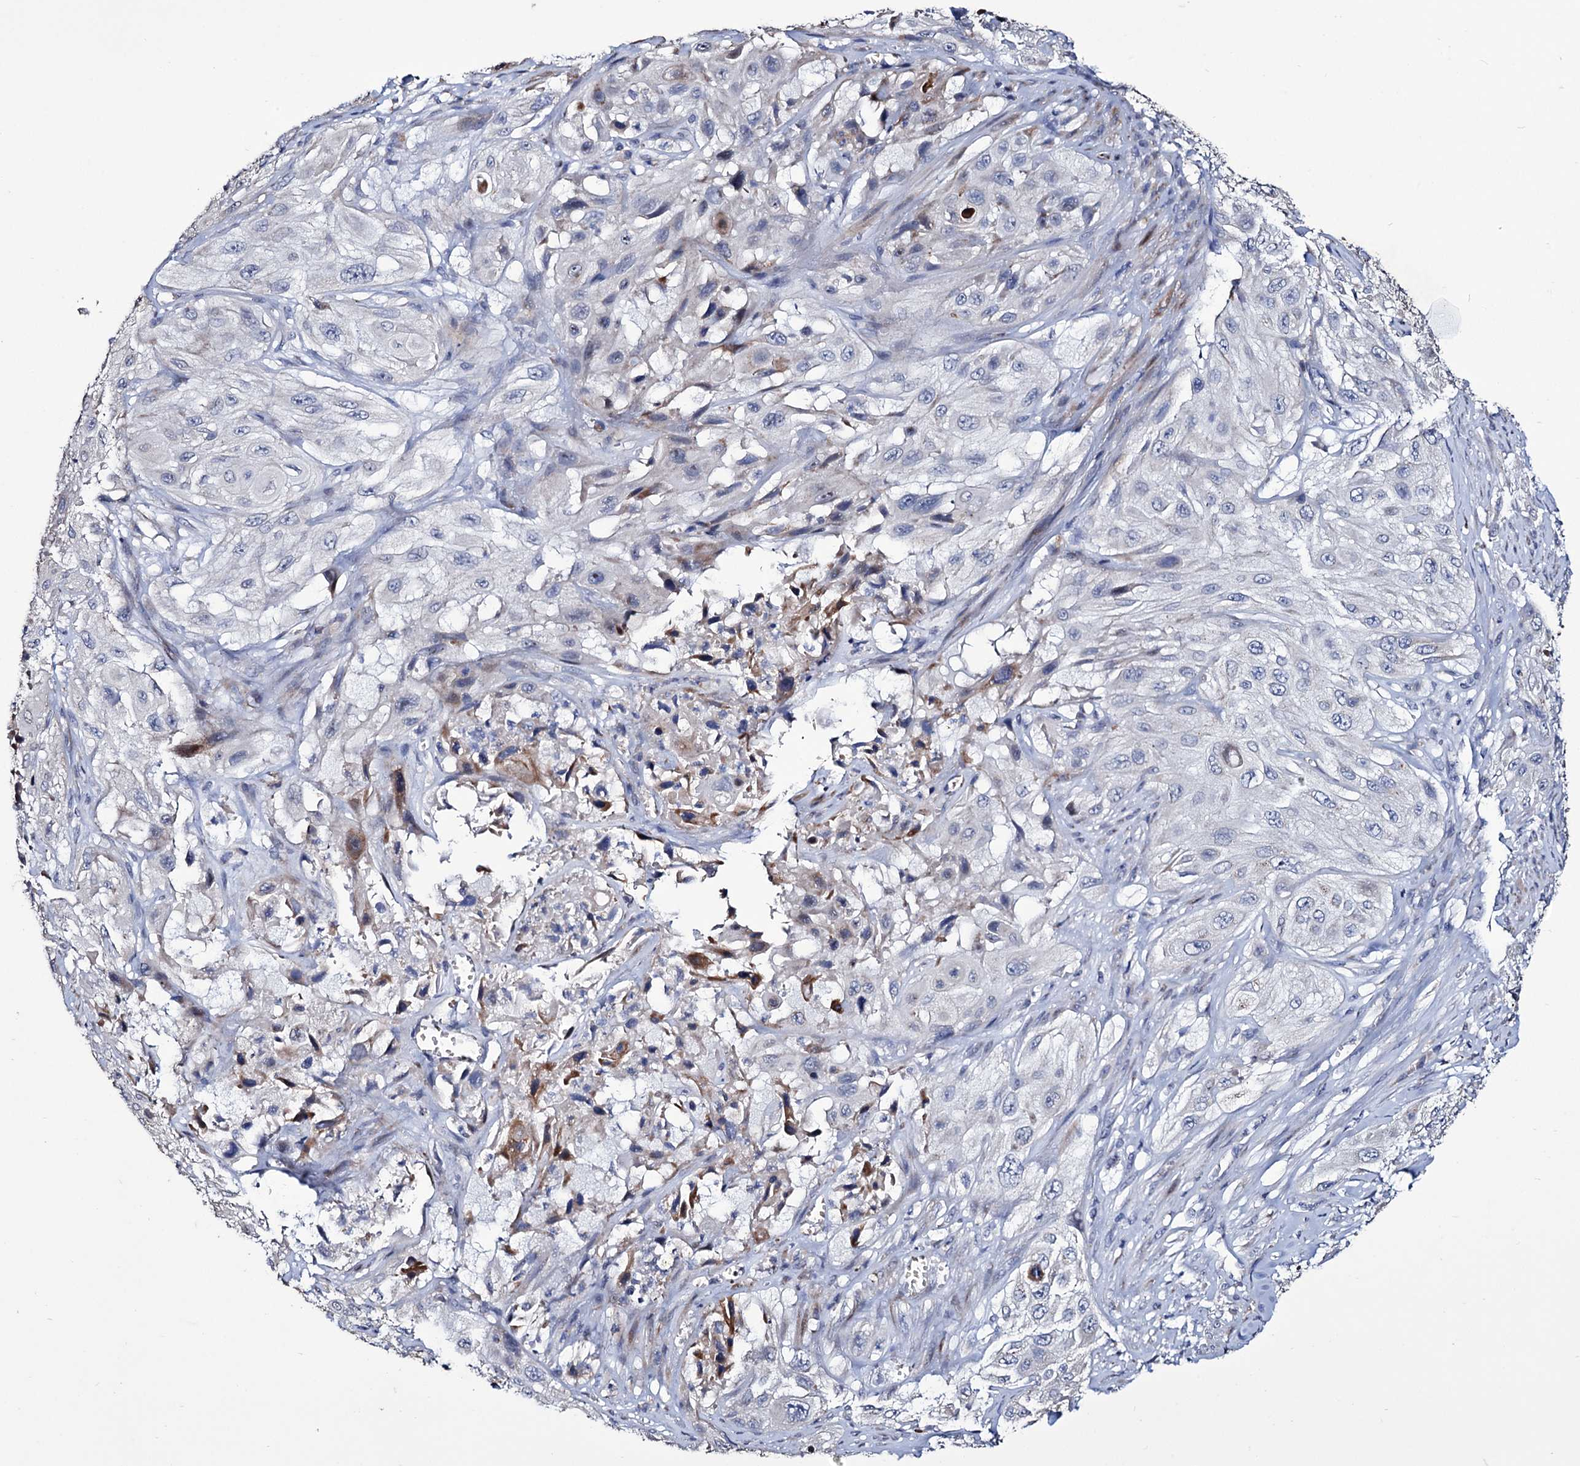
{"staining": {"intensity": "negative", "quantity": "none", "location": "none"}, "tissue": "cervical cancer", "cell_type": "Tumor cells", "image_type": "cancer", "snomed": [{"axis": "morphology", "description": "Squamous cell carcinoma, NOS"}, {"axis": "topography", "description": "Cervix"}], "caption": "Photomicrograph shows no significant protein positivity in tumor cells of cervical squamous cell carcinoma.", "gene": "TUBGCP5", "patient": {"sex": "female", "age": 42}}